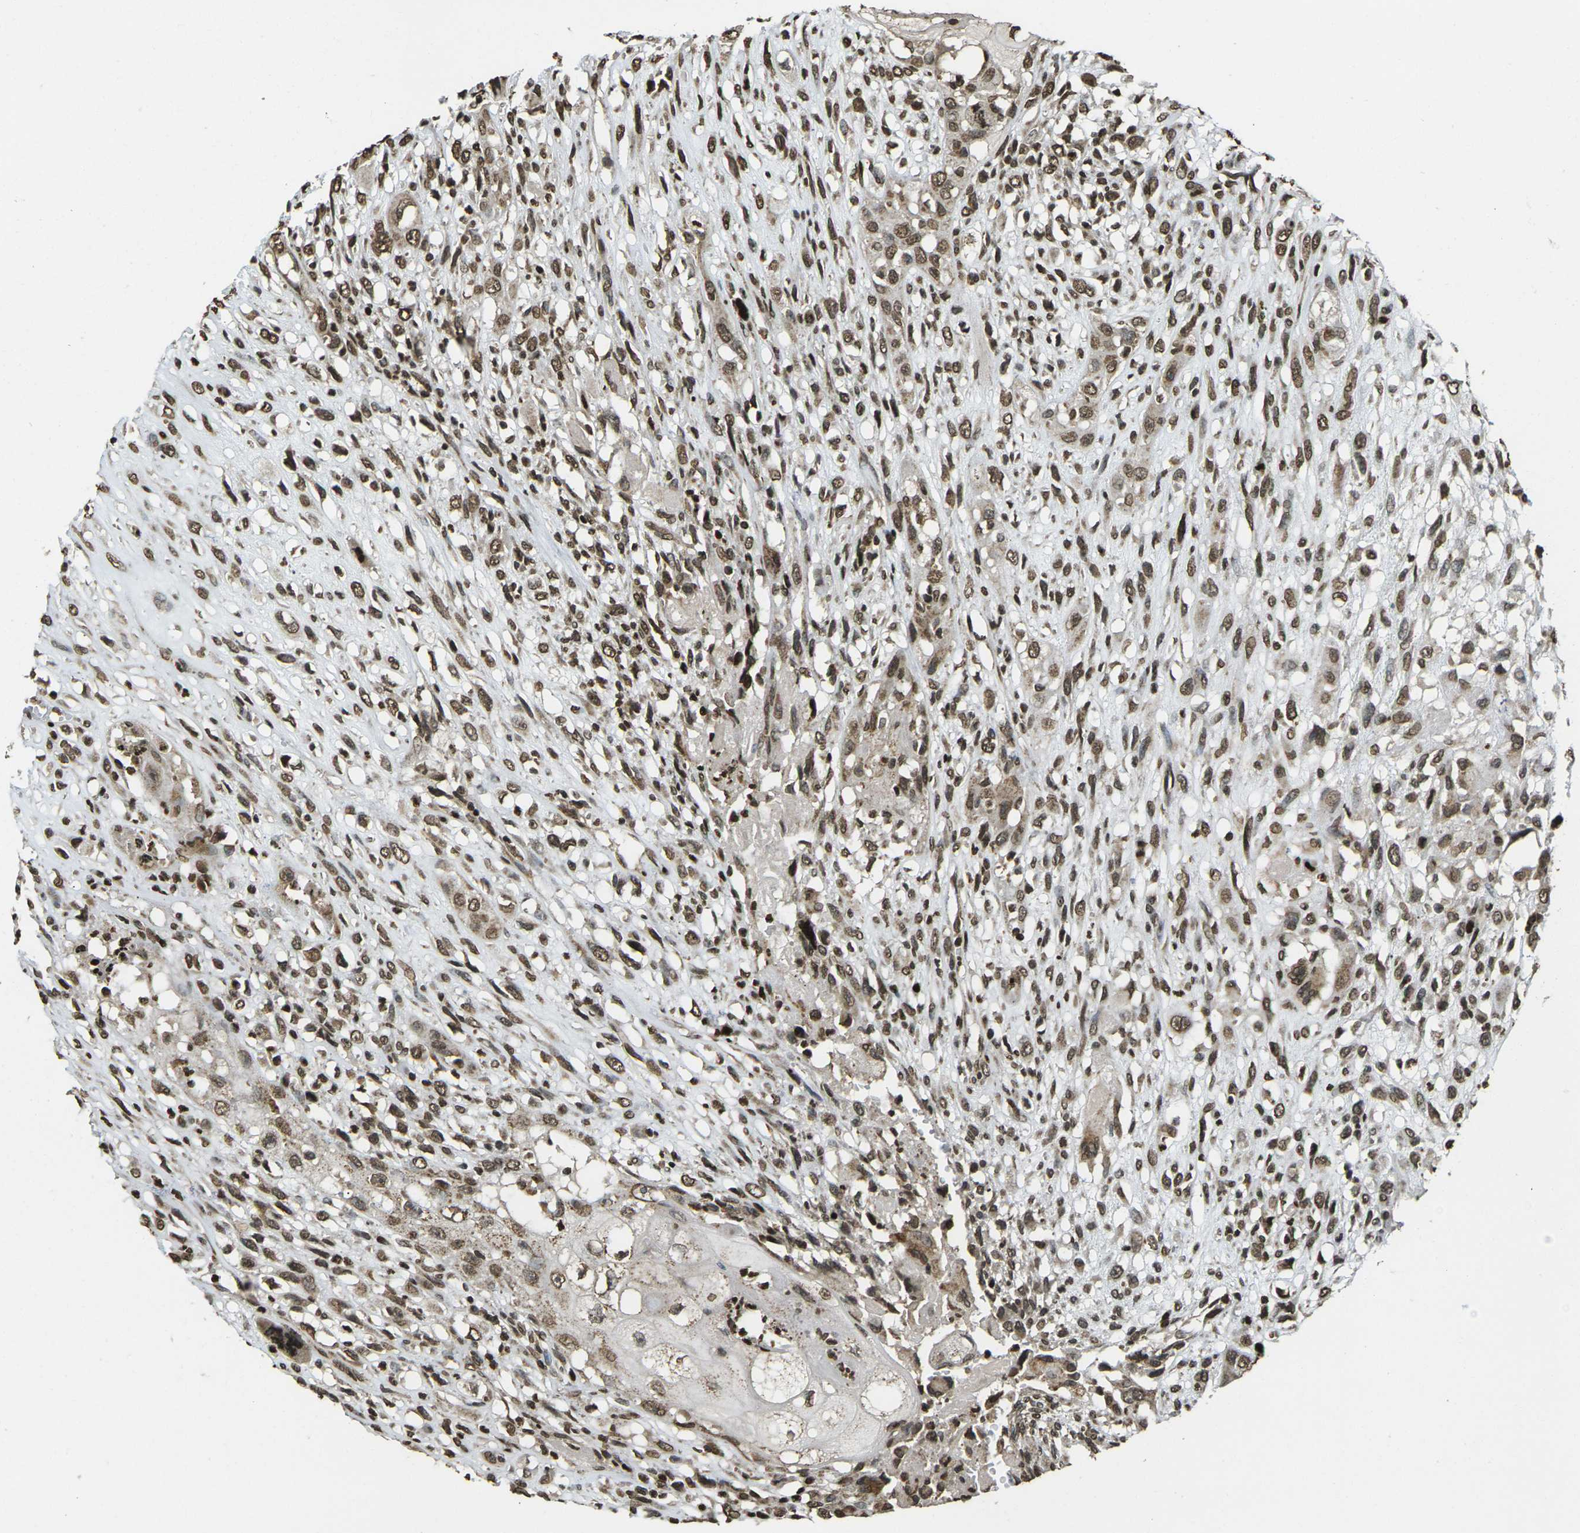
{"staining": {"intensity": "moderate", "quantity": ">75%", "location": "nuclear"}, "tissue": "head and neck cancer", "cell_type": "Tumor cells", "image_type": "cancer", "snomed": [{"axis": "morphology", "description": "Necrosis, NOS"}, {"axis": "morphology", "description": "Neoplasm, malignant, NOS"}, {"axis": "topography", "description": "Salivary gland"}, {"axis": "topography", "description": "Head-Neck"}], "caption": "Approximately >75% of tumor cells in human malignant neoplasm (head and neck) exhibit moderate nuclear protein expression as visualized by brown immunohistochemical staining.", "gene": "NEUROG2", "patient": {"sex": "male", "age": 43}}